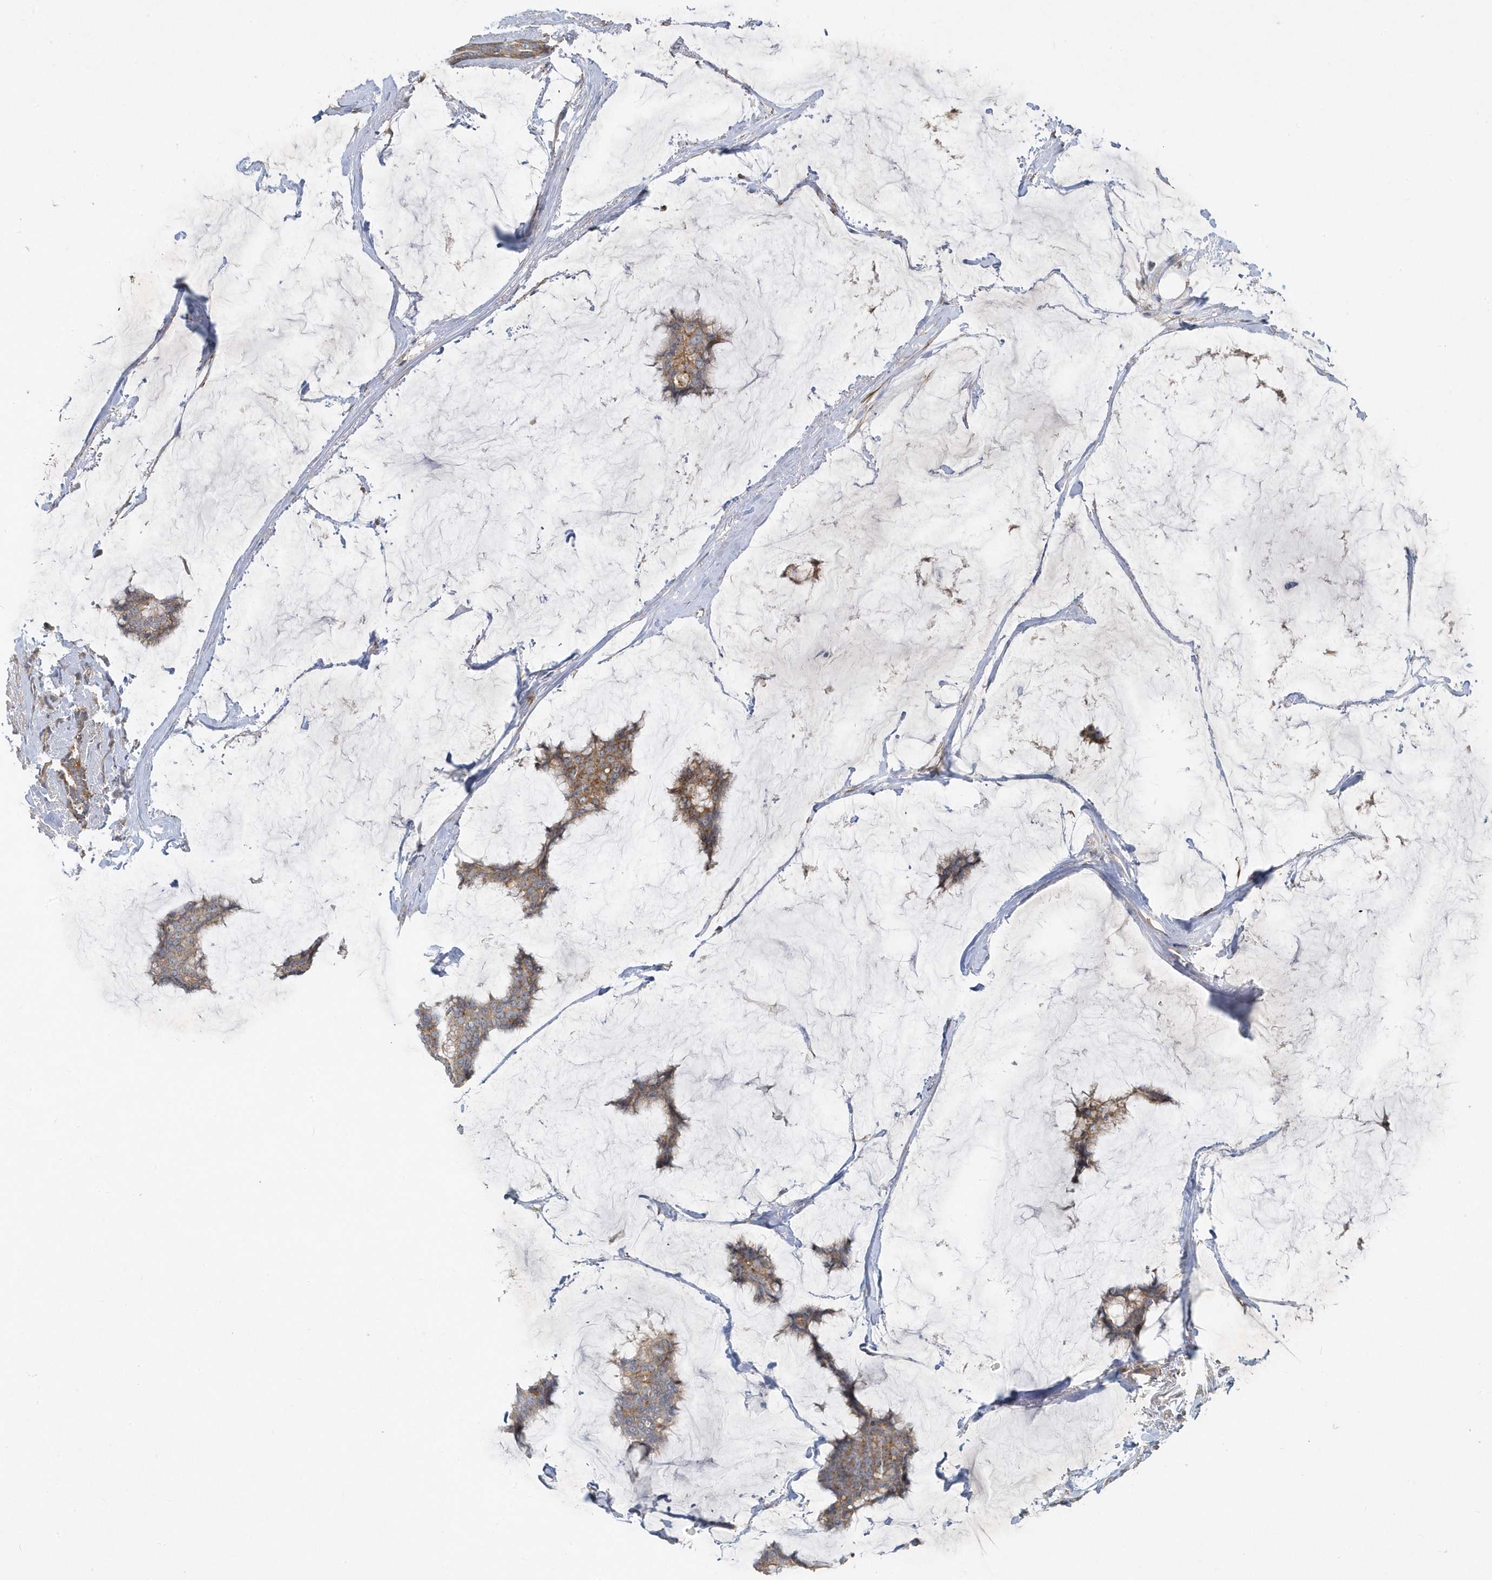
{"staining": {"intensity": "moderate", "quantity": ">75%", "location": "cytoplasmic/membranous"}, "tissue": "breast cancer", "cell_type": "Tumor cells", "image_type": "cancer", "snomed": [{"axis": "morphology", "description": "Duct carcinoma"}, {"axis": "topography", "description": "Breast"}], "caption": "Tumor cells display medium levels of moderate cytoplasmic/membranous positivity in about >75% of cells in human intraductal carcinoma (breast).", "gene": "LEXM", "patient": {"sex": "female", "age": 93}}